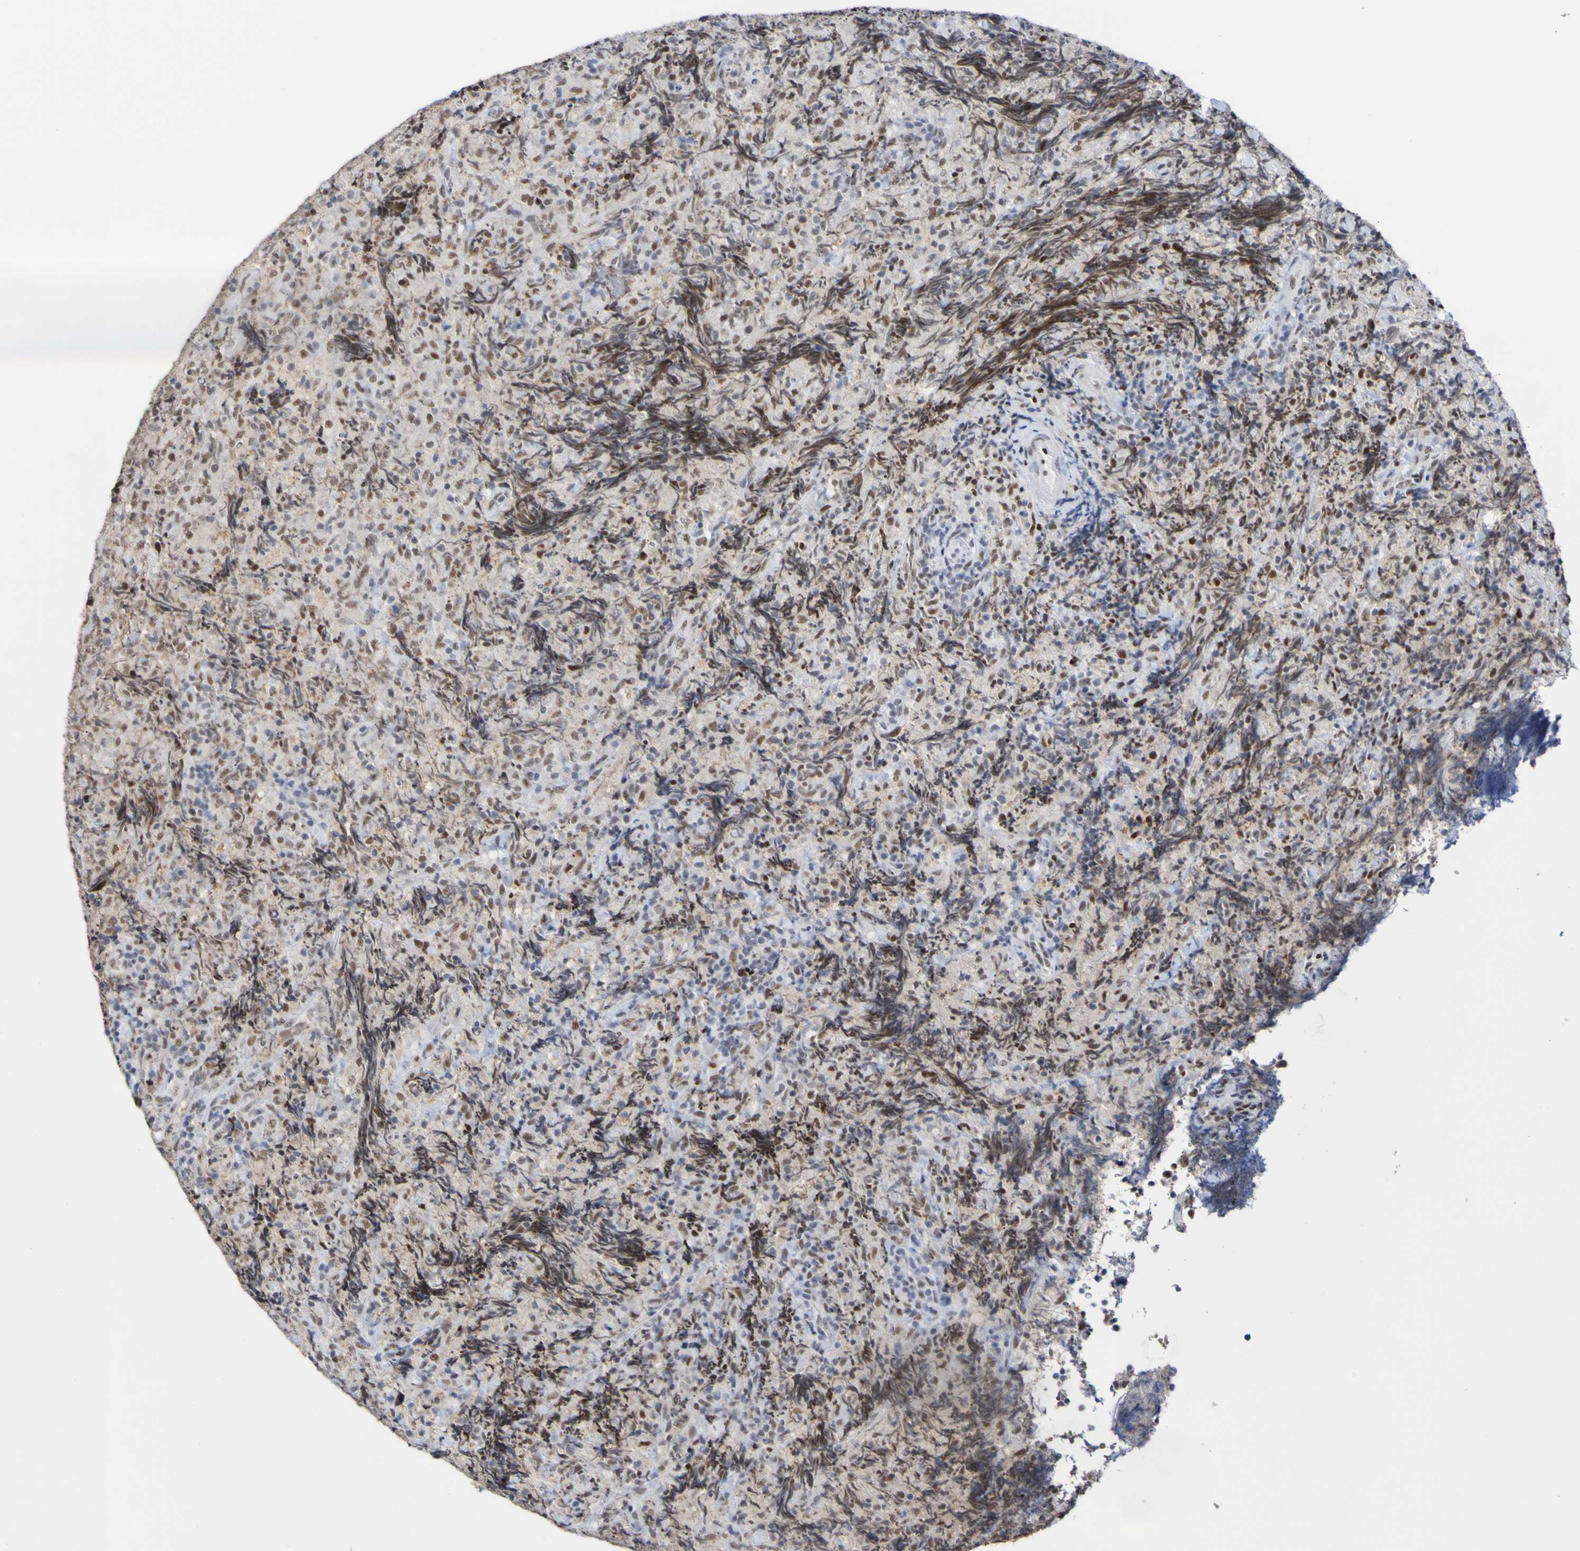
{"staining": {"intensity": "moderate", "quantity": "25%-75%", "location": "cytoplasmic/membranous,nuclear"}, "tissue": "lymphoma", "cell_type": "Tumor cells", "image_type": "cancer", "snomed": [{"axis": "morphology", "description": "Malignant lymphoma, non-Hodgkin's type, High grade"}, {"axis": "topography", "description": "Tonsil"}], "caption": "An image of human lymphoma stained for a protein exhibits moderate cytoplasmic/membranous and nuclear brown staining in tumor cells. (Stains: DAB in brown, nuclei in blue, Microscopy: brightfield microscopy at high magnification).", "gene": "CDC5L", "patient": {"sex": "female", "age": 36}}